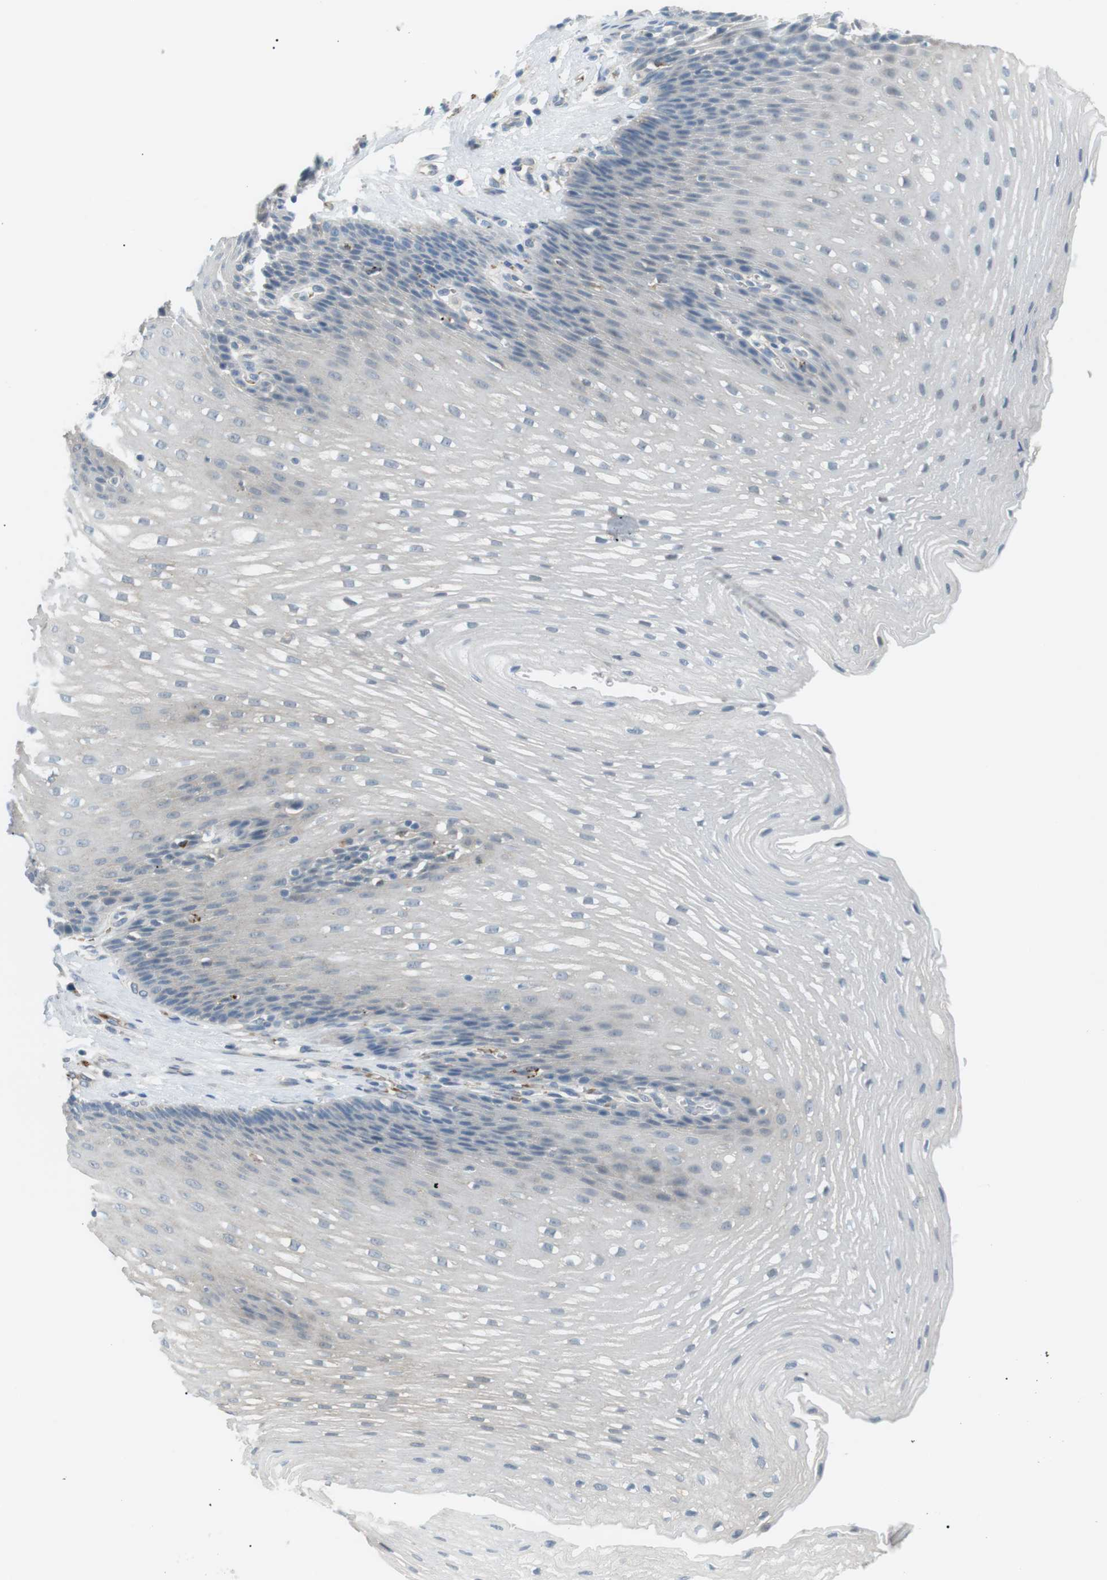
{"staining": {"intensity": "negative", "quantity": "none", "location": "none"}, "tissue": "esophagus", "cell_type": "Squamous epithelial cells", "image_type": "normal", "snomed": [{"axis": "morphology", "description": "Normal tissue, NOS"}, {"axis": "topography", "description": "Esophagus"}], "caption": "High power microscopy histopathology image of an immunohistochemistry (IHC) micrograph of benign esophagus, revealing no significant positivity in squamous epithelial cells.", "gene": "B4GALNT2", "patient": {"sex": "male", "age": 48}}